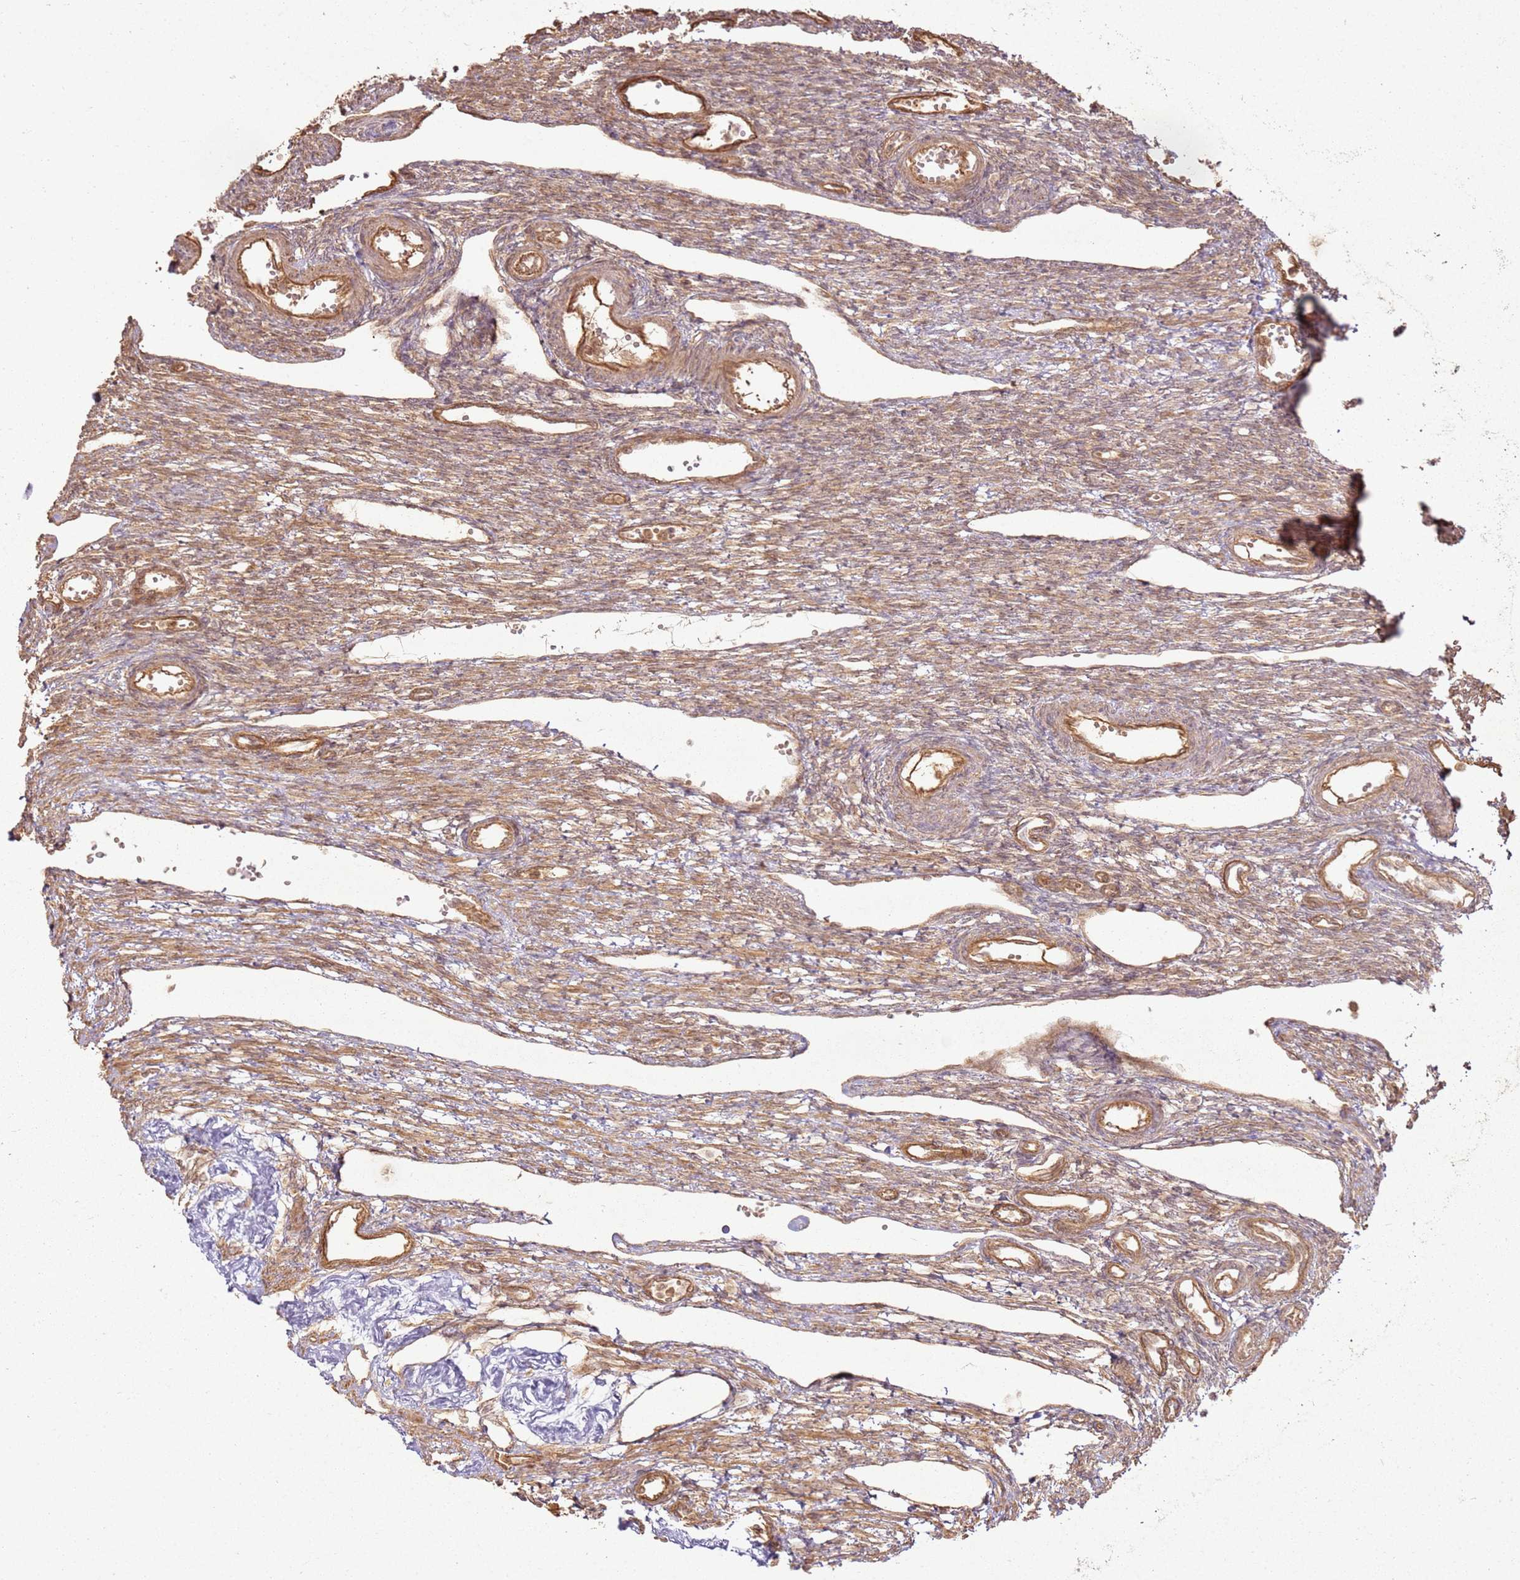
{"staining": {"intensity": "moderate", "quantity": "25%-75%", "location": "cytoplasmic/membranous"}, "tissue": "ovary", "cell_type": "Ovarian stroma cells", "image_type": "normal", "snomed": [{"axis": "morphology", "description": "Normal tissue, NOS"}, {"axis": "morphology", "description": "Cyst, NOS"}, {"axis": "topography", "description": "Ovary"}], "caption": "Protein staining by immunohistochemistry reveals moderate cytoplasmic/membranous expression in about 25%-75% of ovarian stroma cells in unremarkable ovary.", "gene": "ZNF776", "patient": {"sex": "female", "age": 33}}